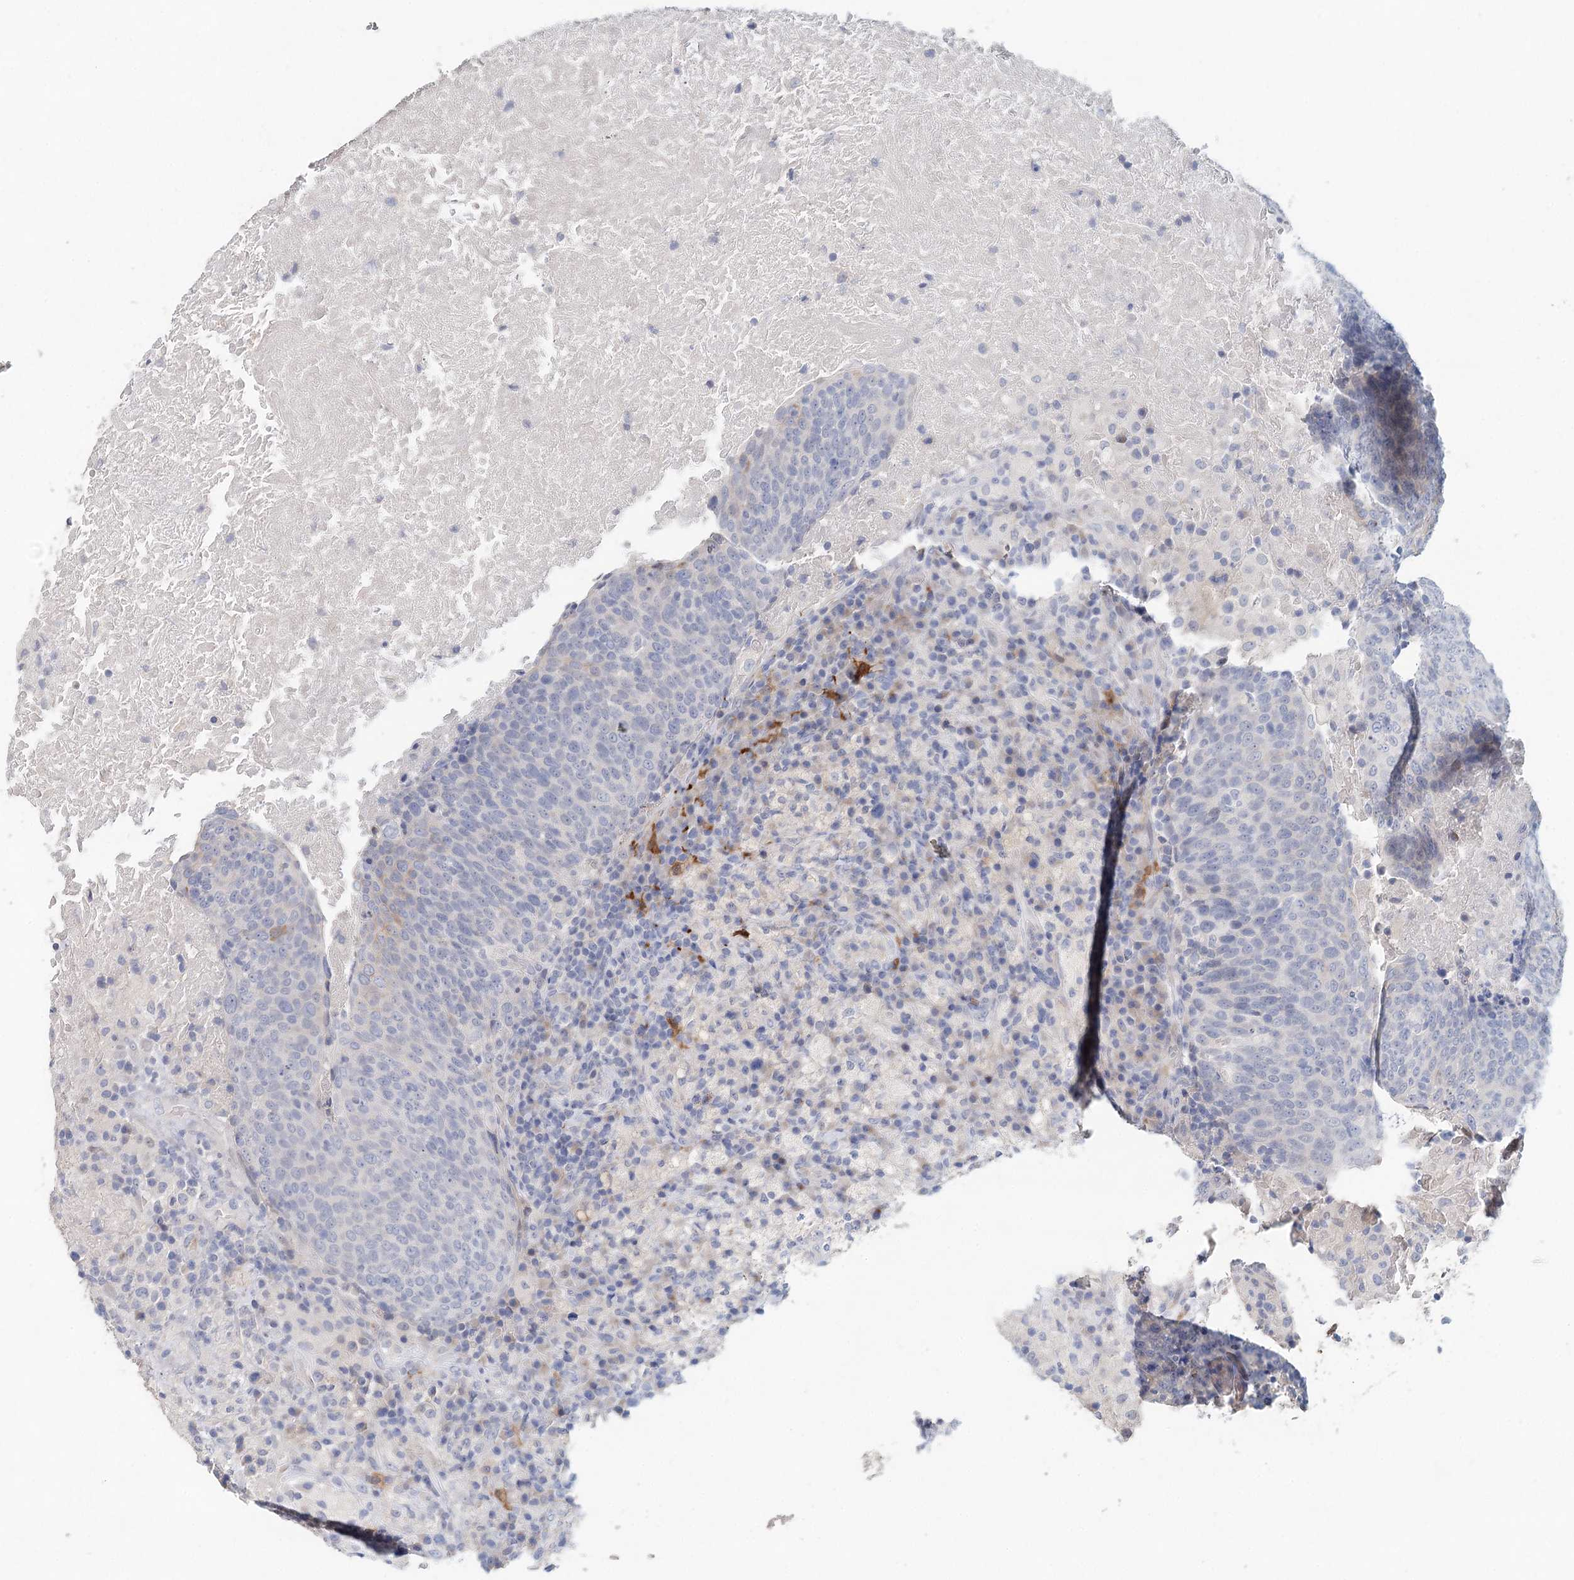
{"staining": {"intensity": "negative", "quantity": "none", "location": "none"}, "tissue": "head and neck cancer", "cell_type": "Tumor cells", "image_type": "cancer", "snomed": [{"axis": "morphology", "description": "Squamous cell carcinoma, NOS"}, {"axis": "morphology", "description": "Squamous cell carcinoma, metastatic, NOS"}, {"axis": "topography", "description": "Lymph node"}, {"axis": "topography", "description": "Head-Neck"}], "caption": "Protein analysis of metastatic squamous cell carcinoma (head and neck) shows no significant expression in tumor cells.", "gene": "SLC19A3", "patient": {"sex": "male", "age": 62}}